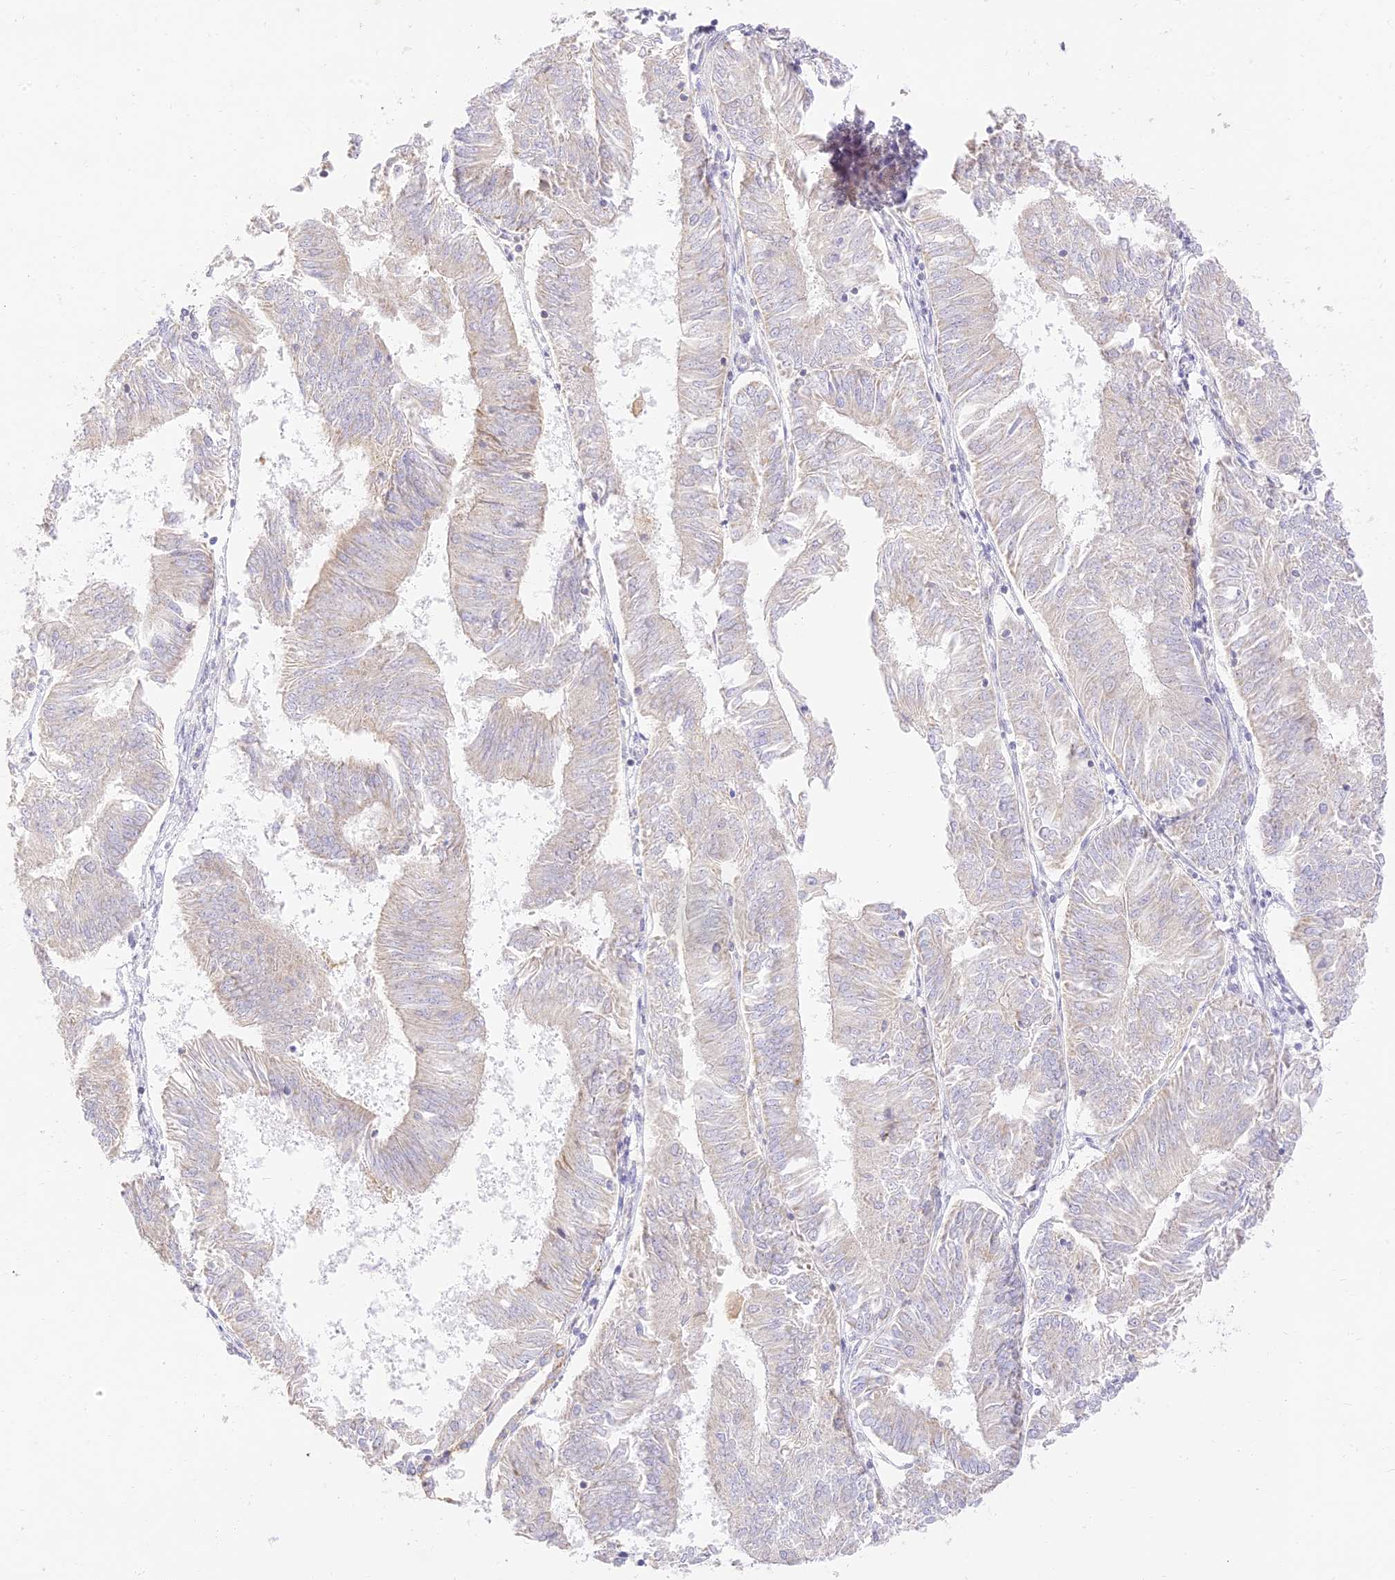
{"staining": {"intensity": "negative", "quantity": "none", "location": "none"}, "tissue": "endometrial cancer", "cell_type": "Tumor cells", "image_type": "cancer", "snomed": [{"axis": "morphology", "description": "Adenocarcinoma, NOS"}, {"axis": "topography", "description": "Endometrium"}], "caption": "Immunohistochemistry photomicrograph of human endometrial cancer stained for a protein (brown), which displays no positivity in tumor cells. (DAB (3,3'-diaminobenzidine) IHC with hematoxylin counter stain).", "gene": "LRRC15", "patient": {"sex": "female", "age": 58}}